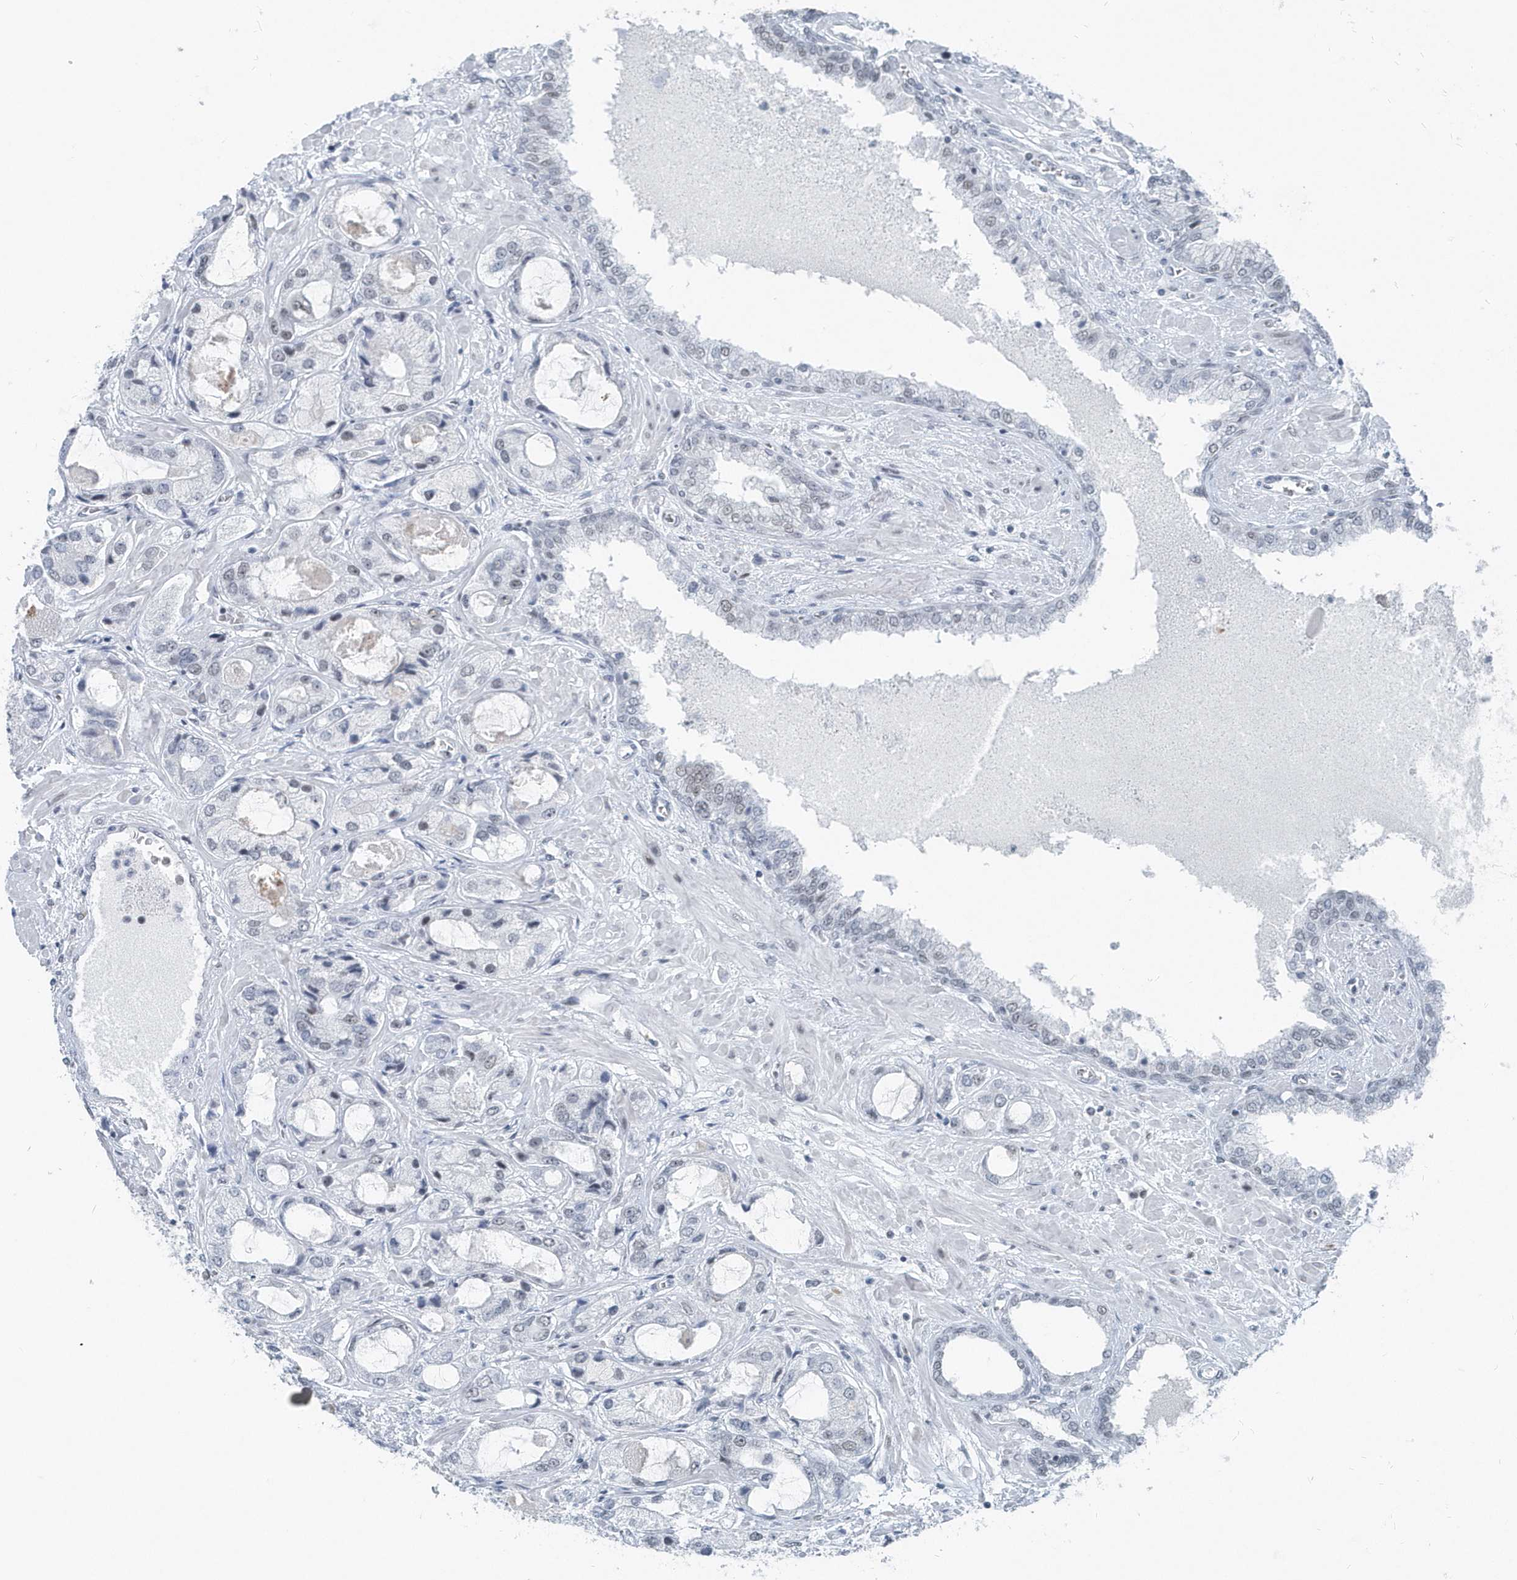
{"staining": {"intensity": "negative", "quantity": "none", "location": "none"}, "tissue": "prostate cancer", "cell_type": "Tumor cells", "image_type": "cancer", "snomed": [{"axis": "morphology", "description": "Adenocarcinoma, High grade"}, {"axis": "topography", "description": "Prostate"}], "caption": "Tumor cells are negative for brown protein staining in prostate adenocarcinoma (high-grade).", "gene": "FIP1L1", "patient": {"sex": "male", "age": 59}}